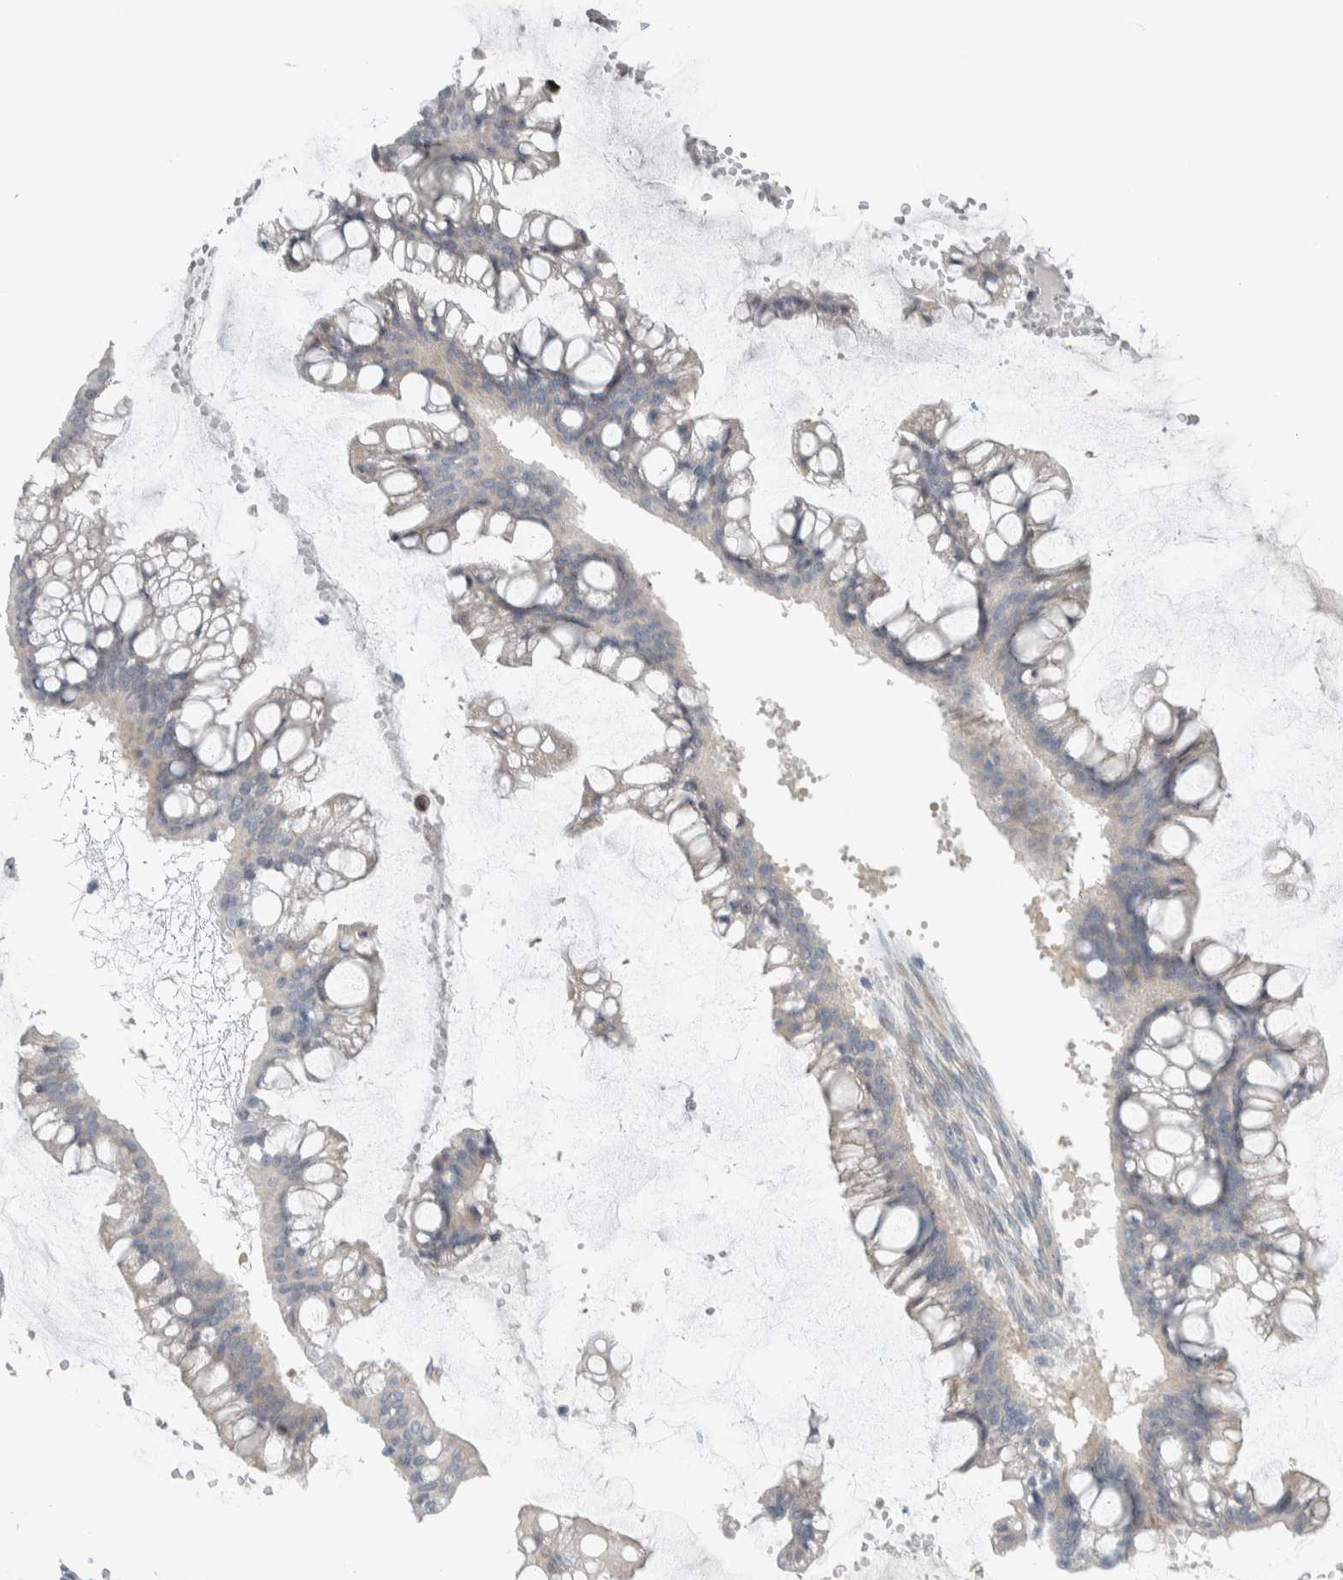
{"staining": {"intensity": "negative", "quantity": "none", "location": "none"}, "tissue": "ovarian cancer", "cell_type": "Tumor cells", "image_type": "cancer", "snomed": [{"axis": "morphology", "description": "Cystadenocarcinoma, mucinous, NOS"}, {"axis": "topography", "description": "Ovary"}], "caption": "High magnification brightfield microscopy of mucinous cystadenocarcinoma (ovarian) stained with DAB (brown) and counterstained with hematoxylin (blue): tumor cells show no significant positivity.", "gene": "HGS", "patient": {"sex": "female", "age": 73}}